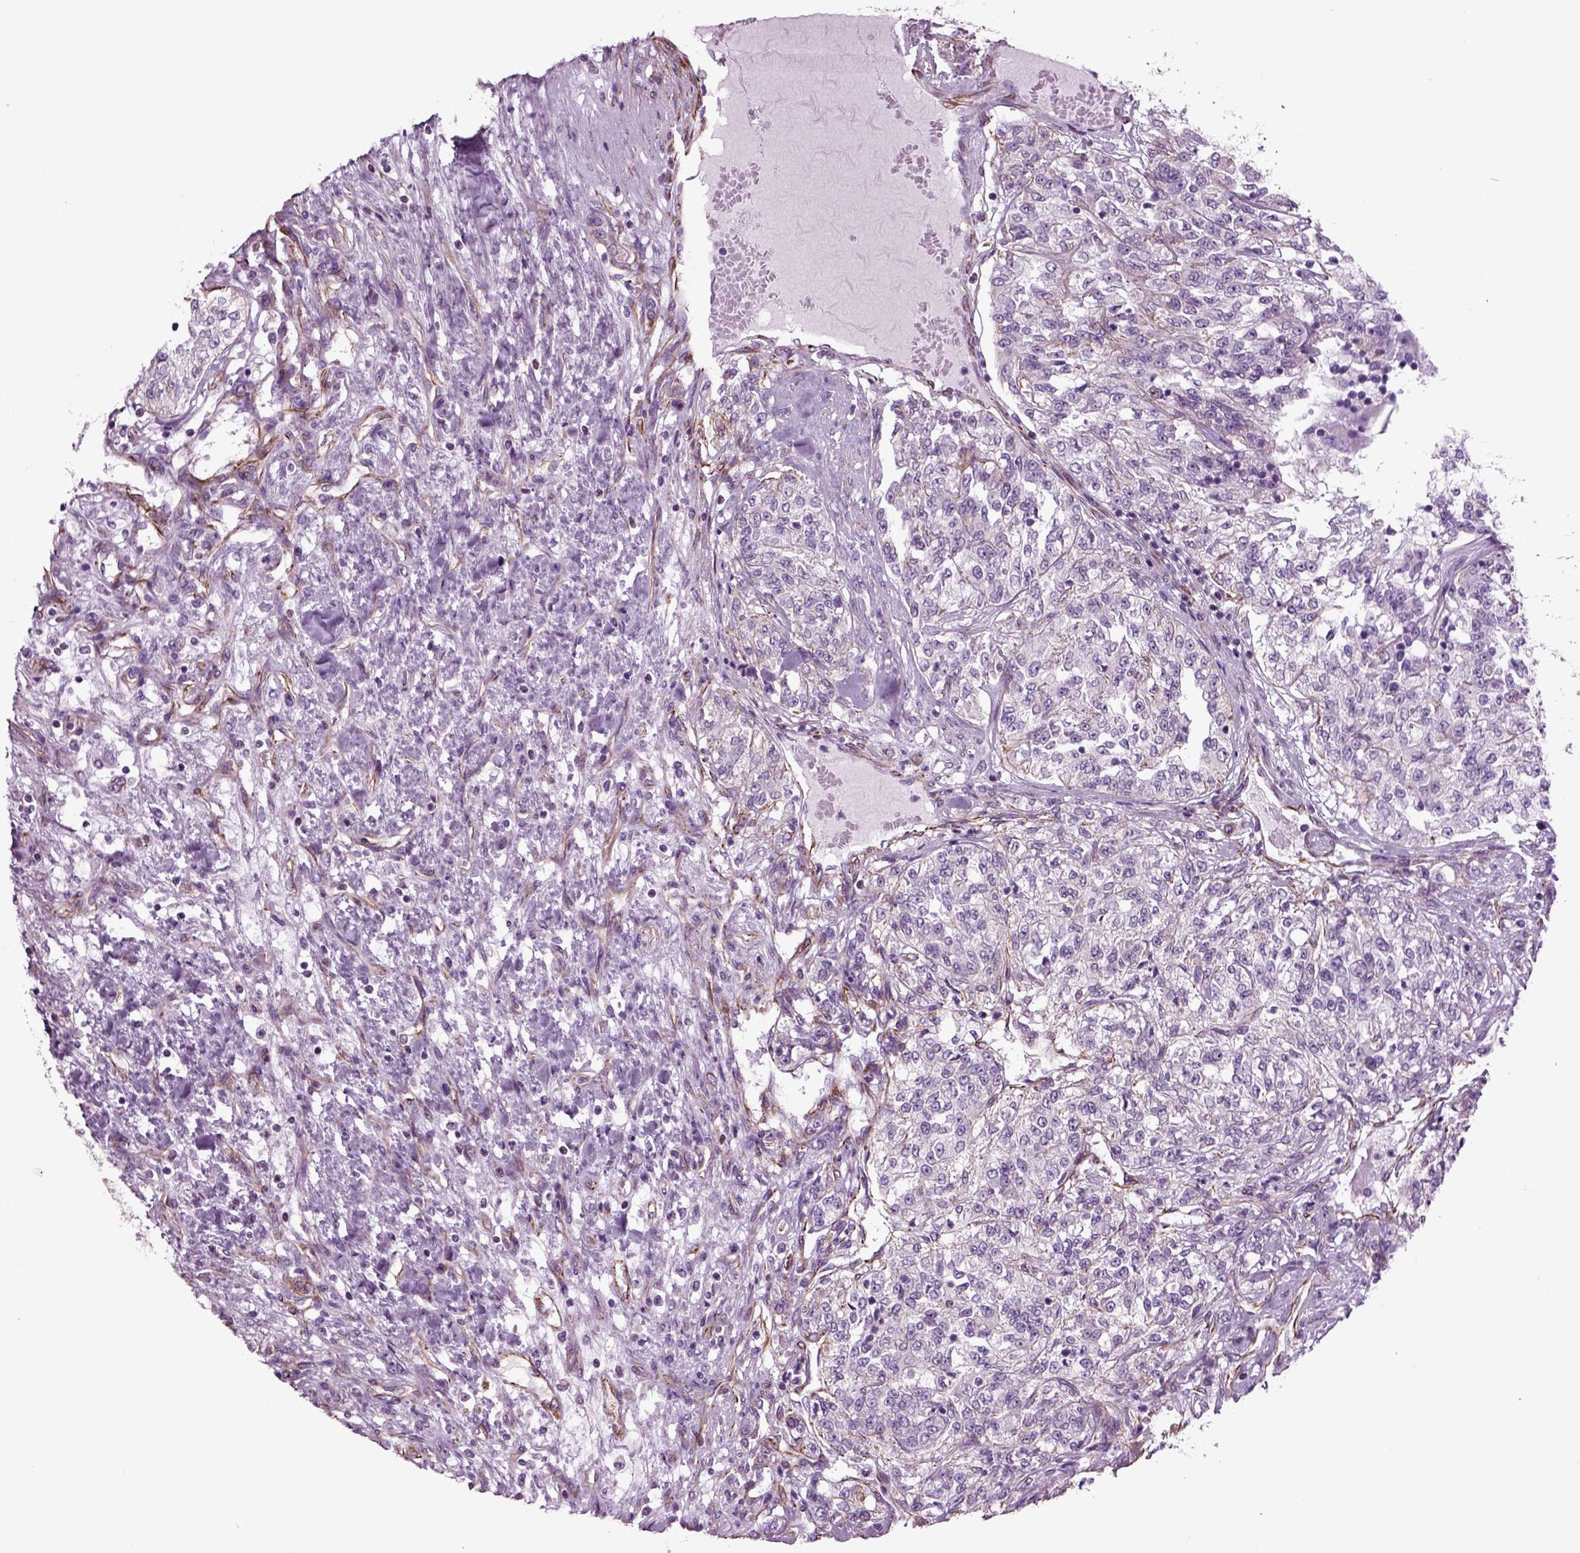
{"staining": {"intensity": "negative", "quantity": "none", "location": "none"}, "tissue": "renal cancer", "cell_type": "Tumor cells", "image_type": "cancer", "snomed": [{"axis": "morphology", "description": "Adenocarcinoma, NOS"}, {"axis": "topography", "description": "Kidney"}], "caption": "DAB immunohistochemical staining of human renal cancer (adenocarcinoma) reveals no significant staining in tumor cells.", "gene": "ACER3", "patient": {"sex": "female", "age": 63}}